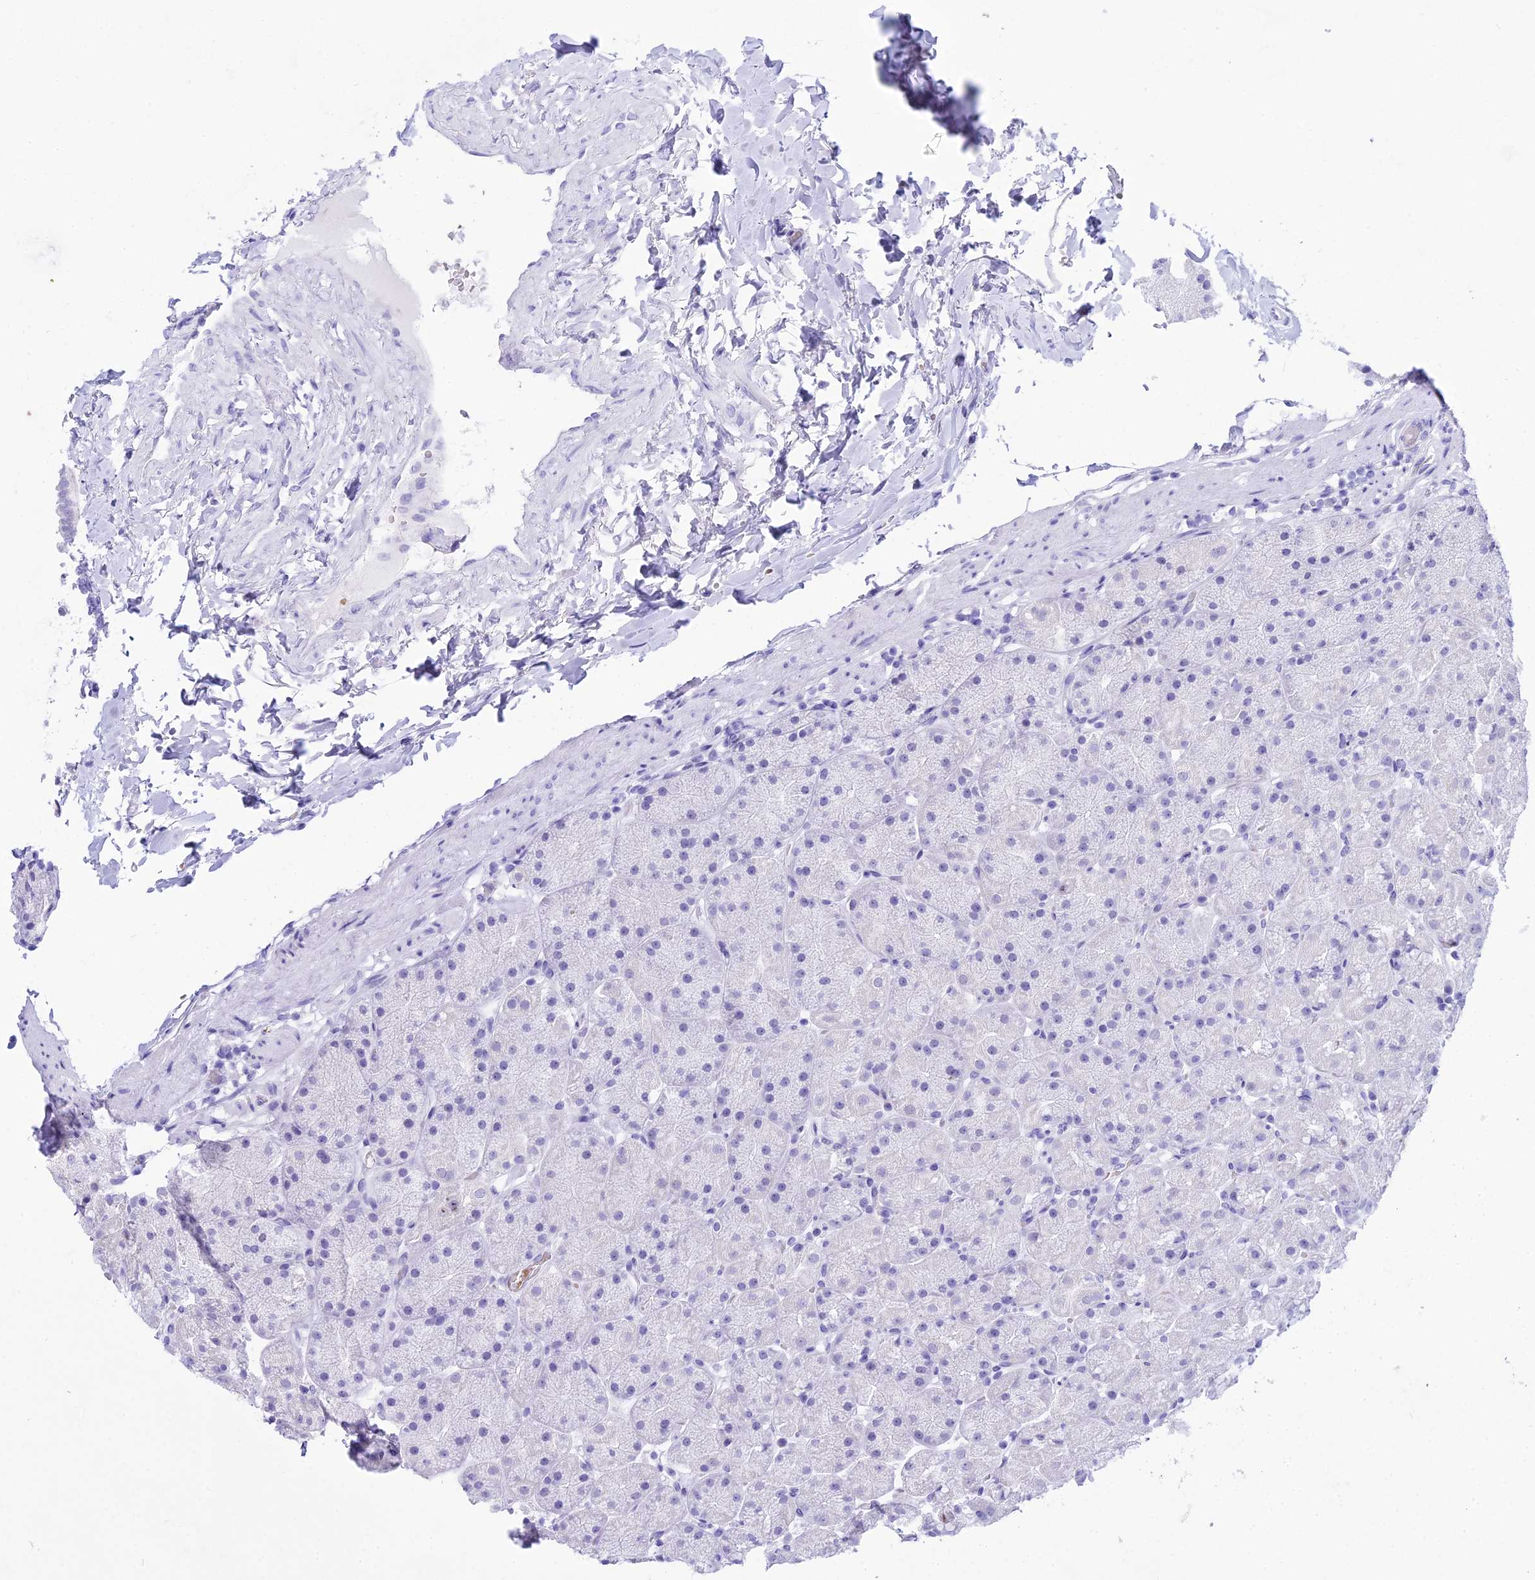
{"staining": {"intensity": "negative", "quantity": "none", "location": "none"}, "tissue": "stomach", "cell_type": "Glandular cells", "image_type": "normal", "snomed": [{"axis": "morphology", "description": "Normal tissue, NOS"}, {"axis": "topography", "description": "Stomach, upper"}, {"axis": "topography", "description": "Stomach, lower"}], "caption": "DAB (3,3'-diaminobenzidine) immunohistochemical staining of benign stomach shows no significant staining in glandular cells. The staining is performed using DAB (3,3'-diaminobenzidine) brown chromogen with nuclei counter-stained in using hematoxylin.", "gene": "RNPS1", "patient": {"sex": "male", "age": 67}}